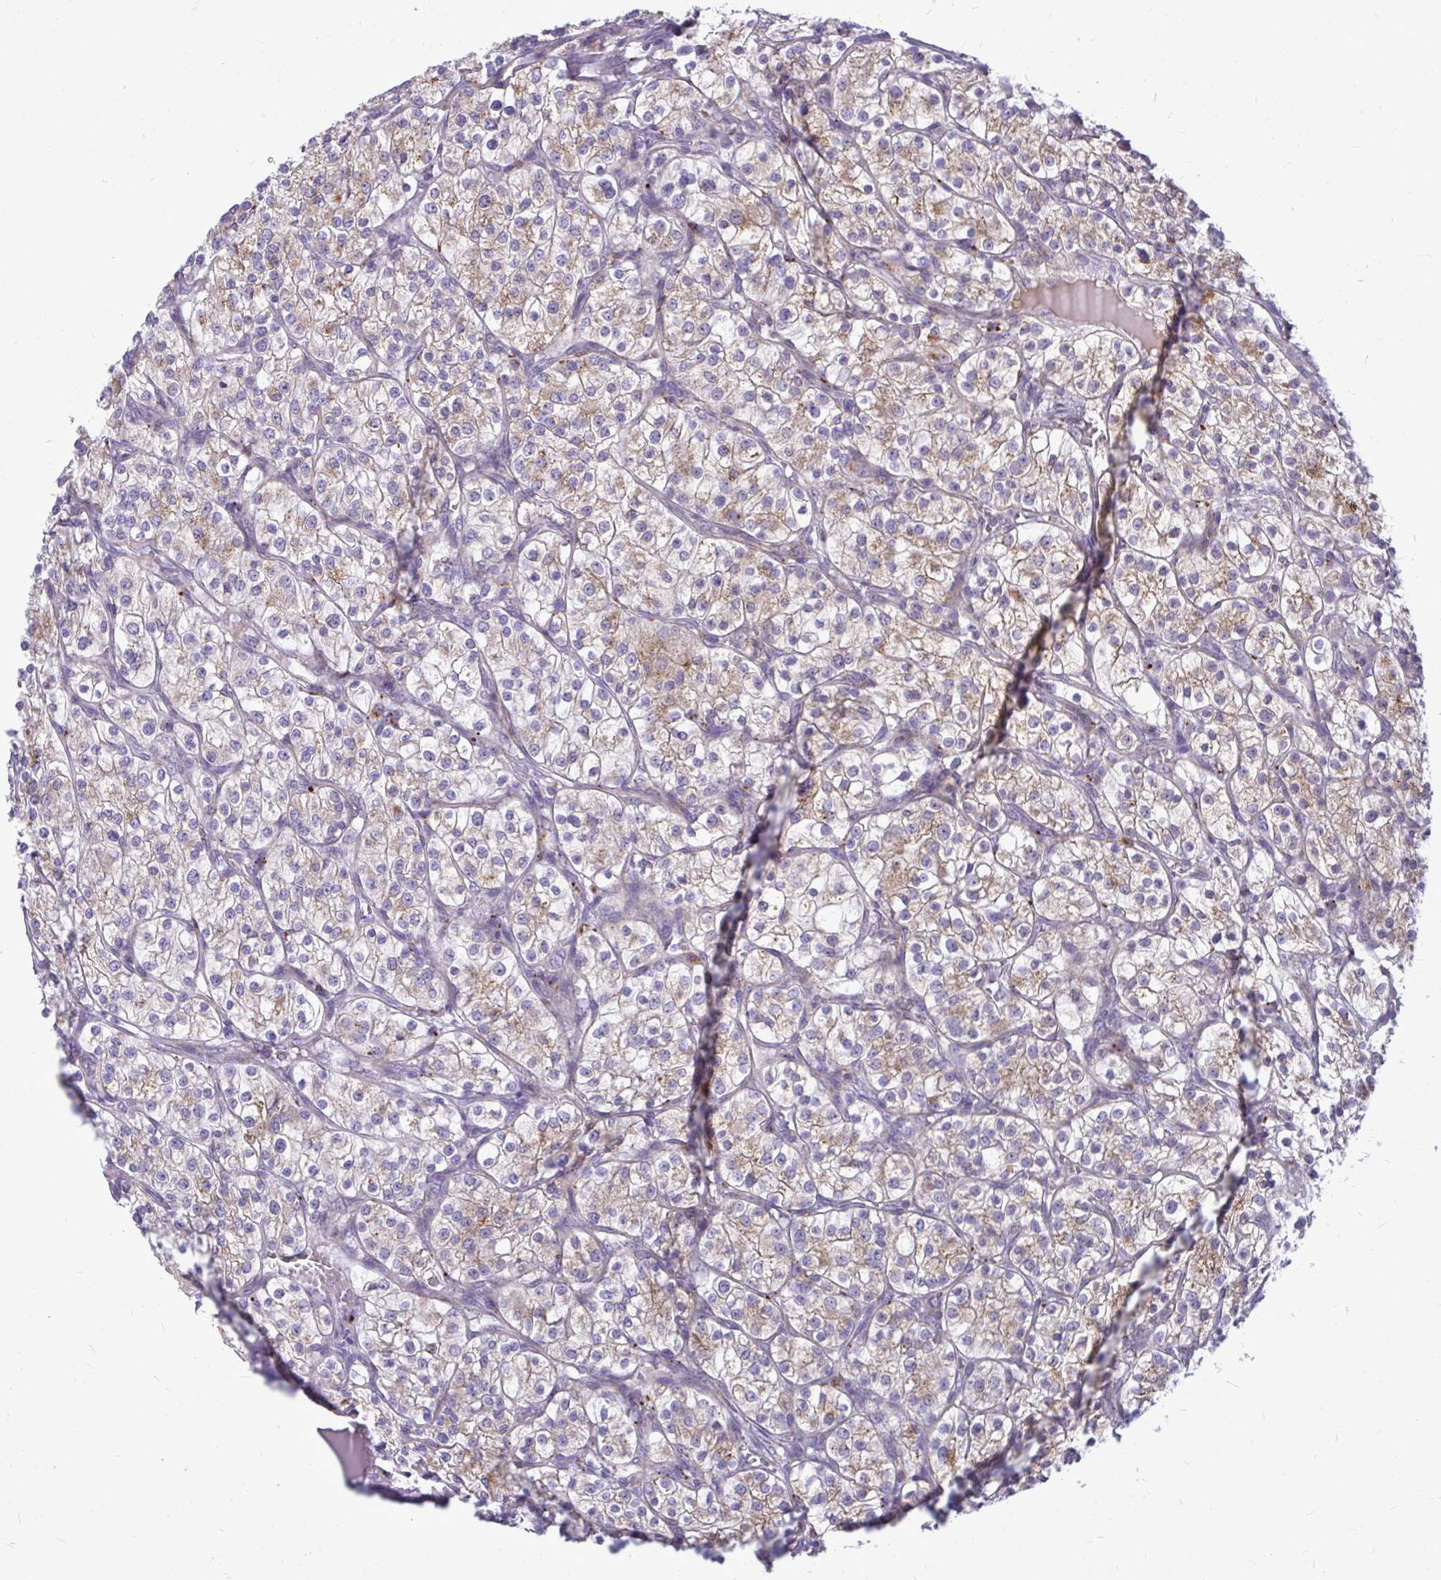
{"staining": {"intensity": "weak", "quantity": "25%-75%", "location": "cytoplasmic/membranous"}, "tissue": "renal cancer", "cell_type": "Tumor cells", "image_type": "cancer", "snomed": [{"axis": "morphology", "description": "Adenocarcinoma, NOS"}, {"axis": "topography", "description": "Kidney"}], "caption": "Human adenocarcinoma (renal) stained with a protein marker demonstrates weak staining in tumor cells.", "gene": "ZSCAN25", "patient": {"sex": "male", "age": 80}}